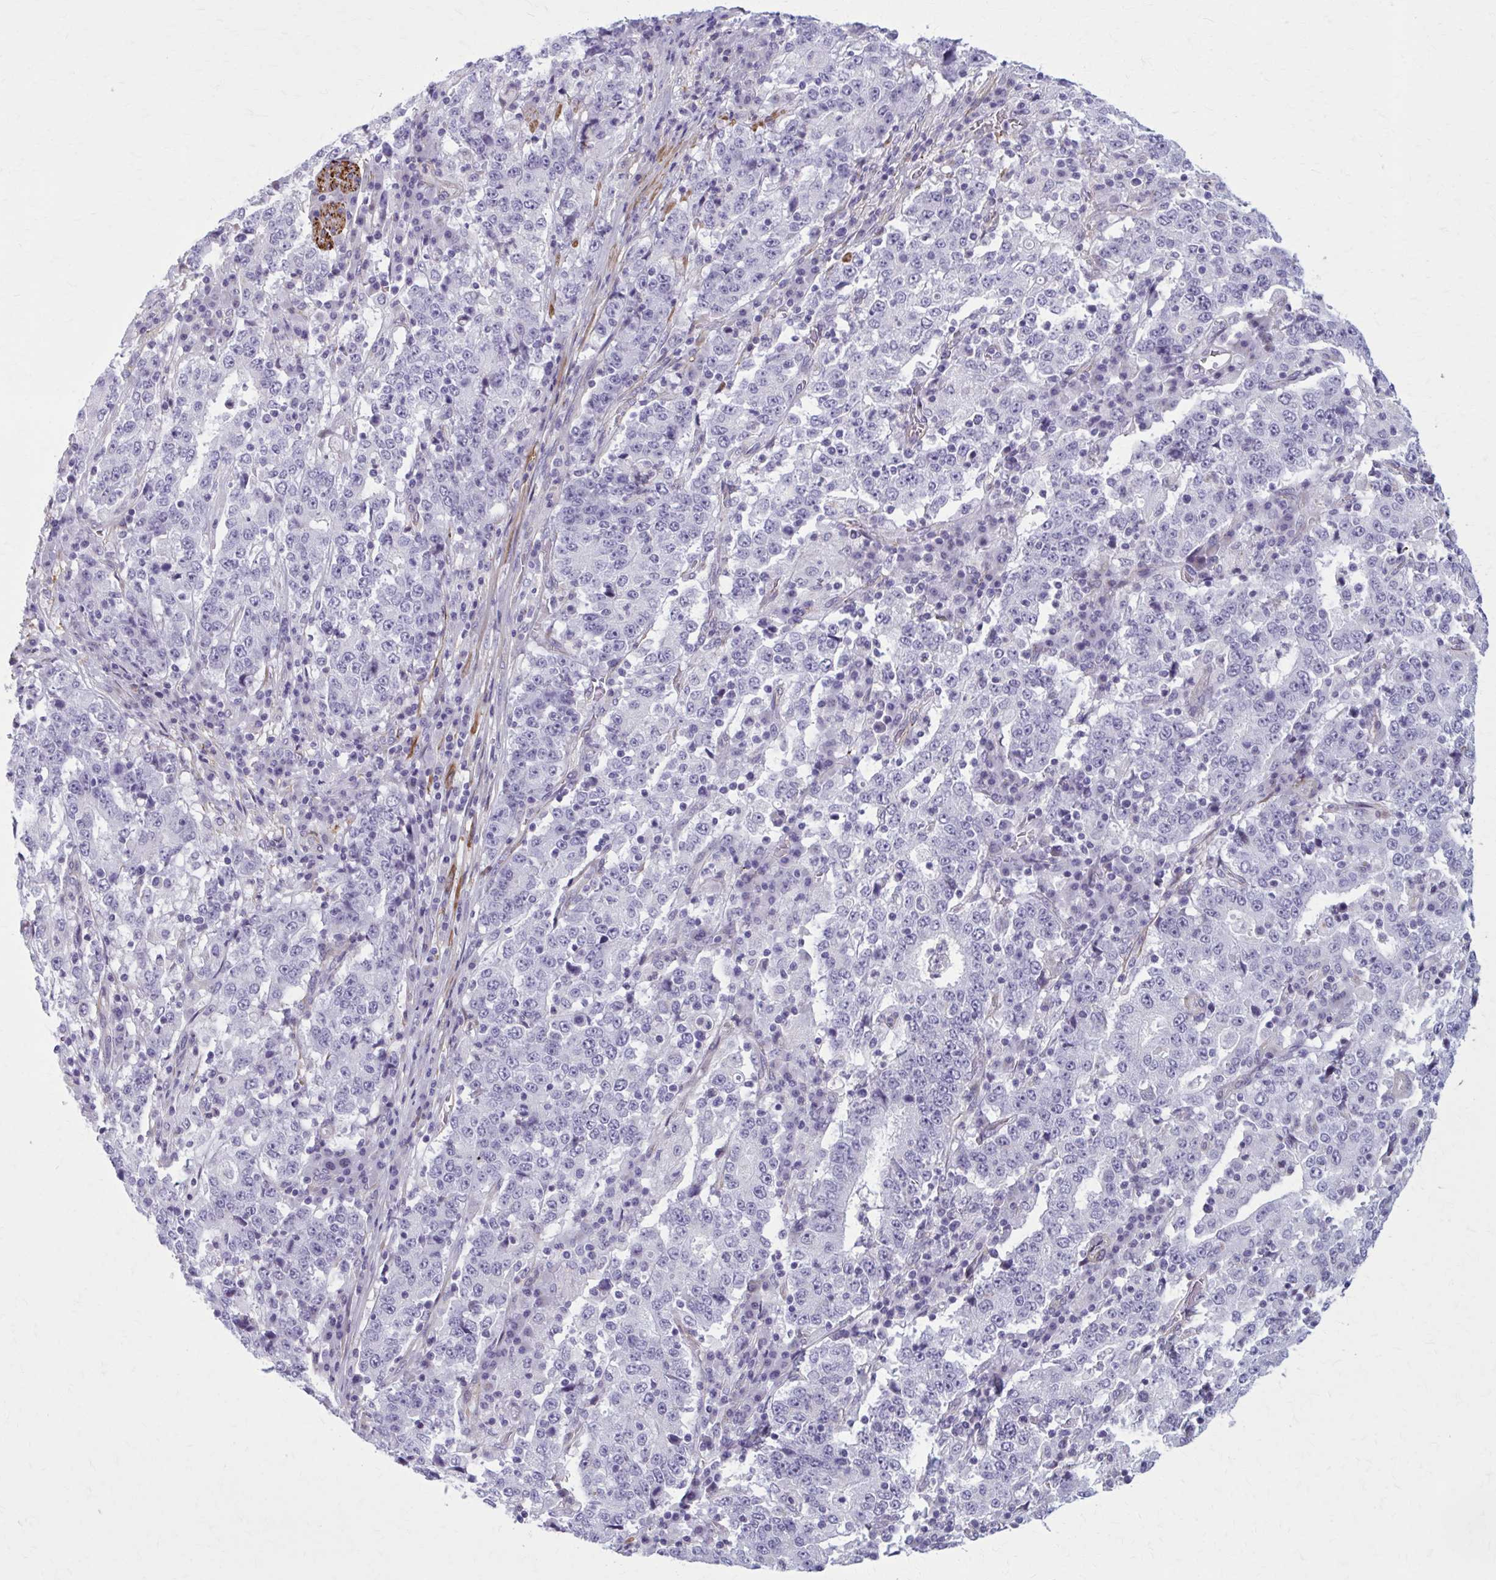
{"staining": {"intensity": "negative", "quantity": "none", "location": "none"}, "tissue": "stomach cancer", "cell_type": "Tumor cells", "image_type": "cancer", "snomed": [{"axis": "morphology", "description": "Adenocarcinoma, NOS"}, {"axis": "topography", "description": "Stomach"}], "caption": "This histopathology image is of stomach adenocarcinoma stained with IHC to label a protein in brown with the nuclei are counter-stained blue. There is no positivity in tumor cells.", "gene": "AKAP12", "patient": {"sex": "male", "age": 59}}